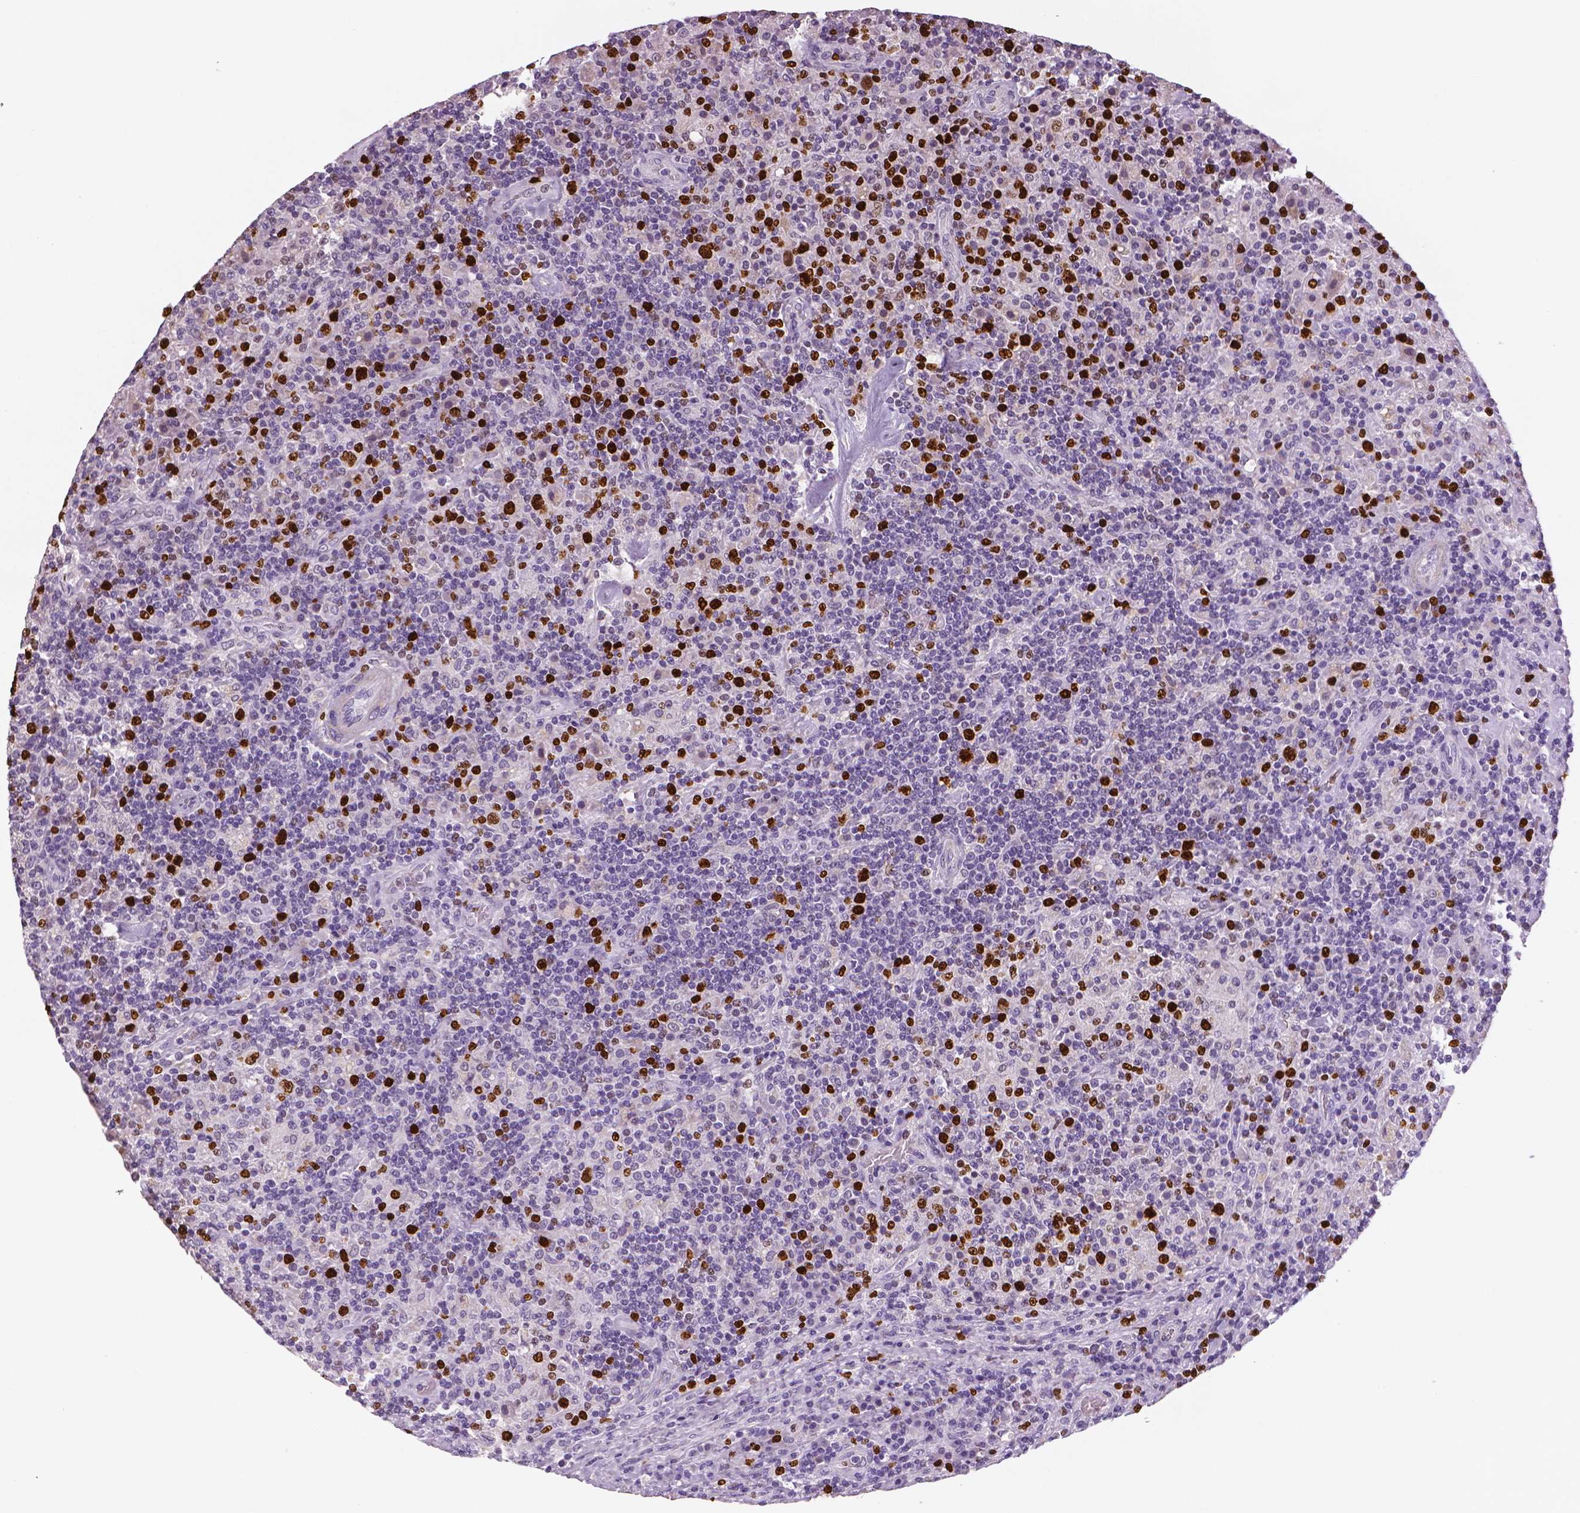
{"staining": {"intensity": "strong", "quantity": "25%-75%", "location": "nuclear"}, "tissue": "lymphoma", "cell_type": "Tumor cells", "image_type": "cancer", "snomed": [{"axis": "morphology", "description": "Hodgkin's disease, NOS"}, {"axis": "topography", "description": "Lymph node"}], "caption": "A brown stain highlights strong nuclear staining of a protein in Hodgkin's disease tumor cells.", "gene": "MKI67", "patient": {"sex": "male", "age": 70}}